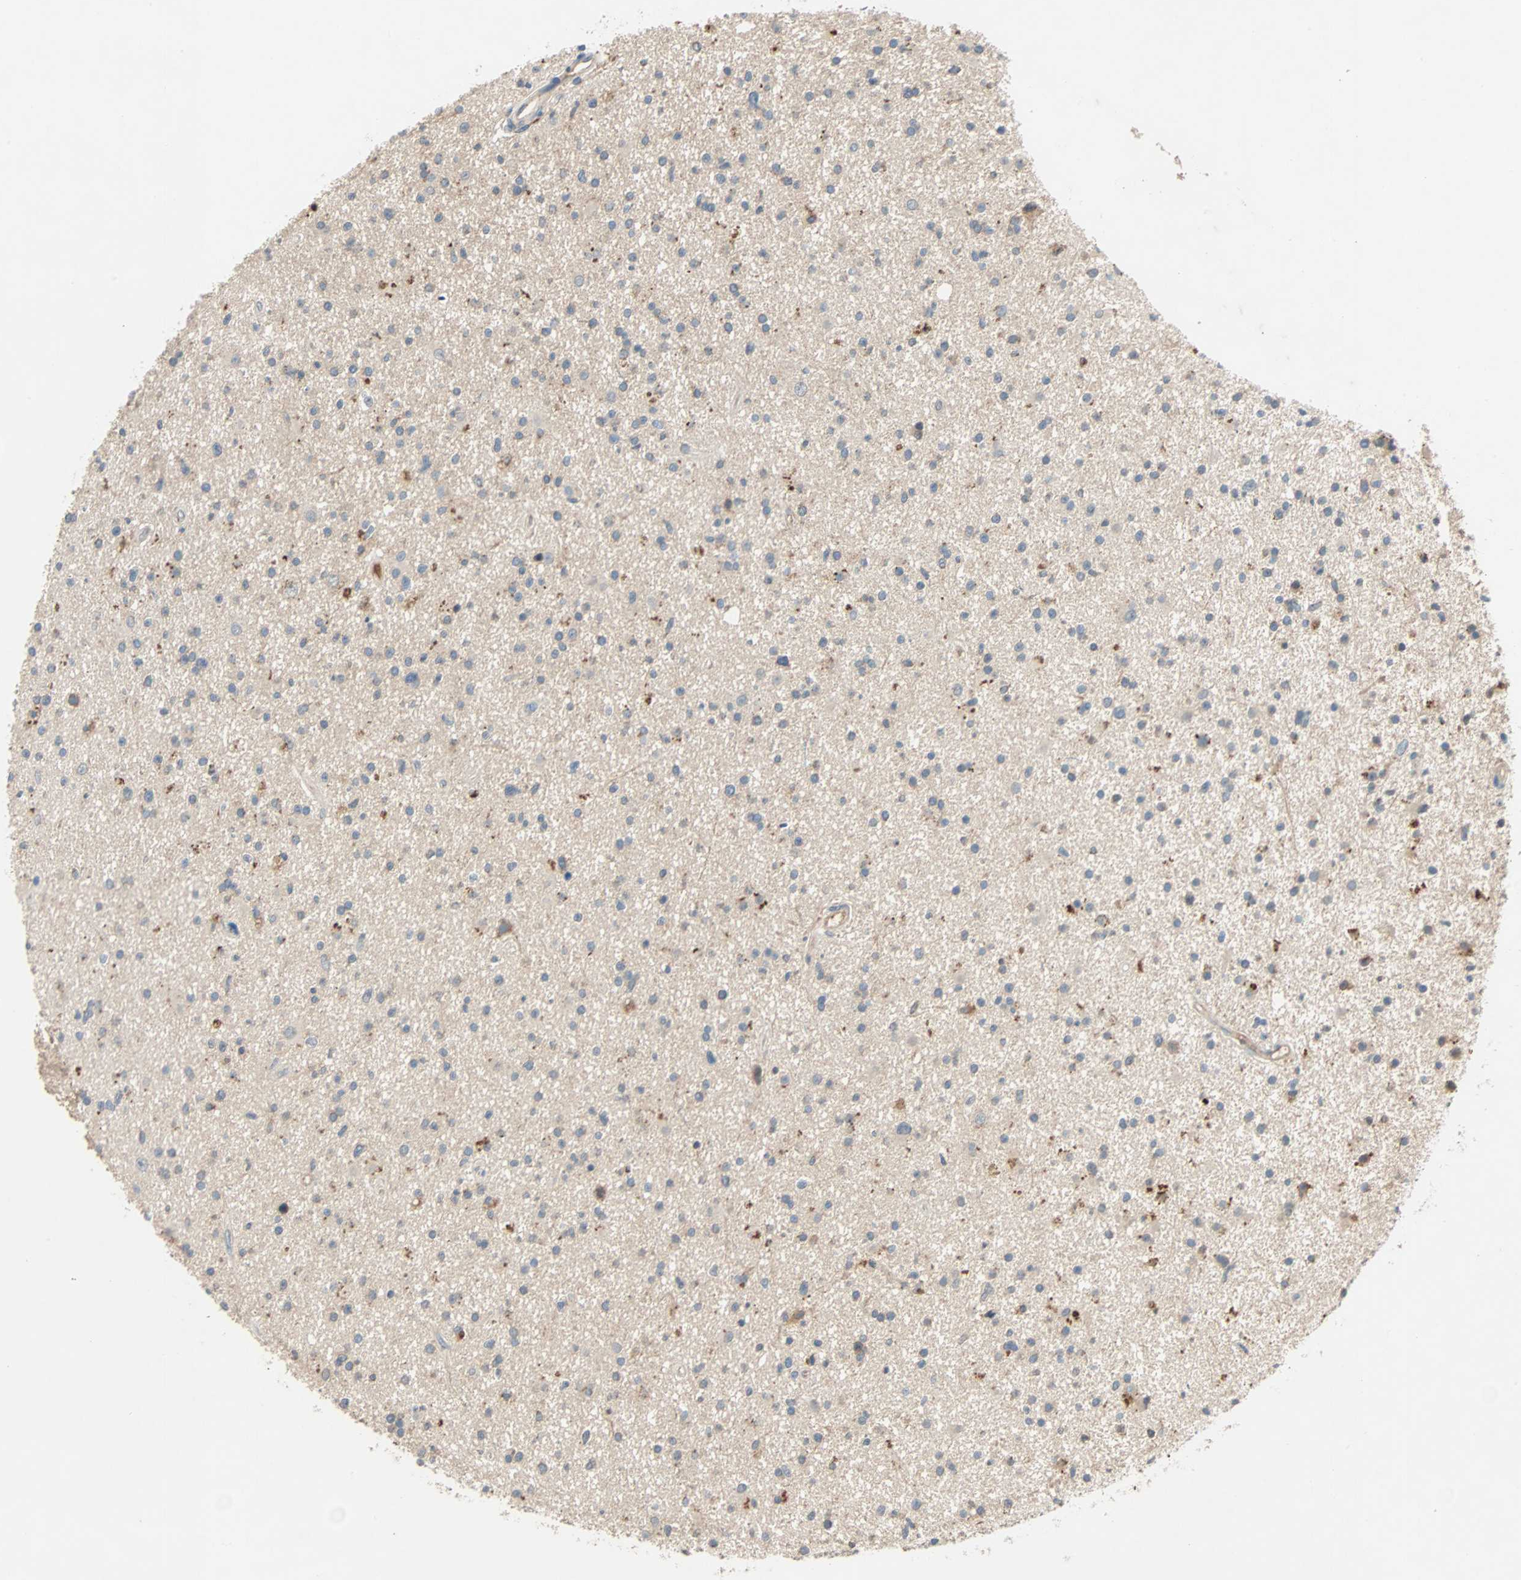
{"staining": {"intensity": "strong", "quantity": "<25%", "location": "cytoplasmic/membranous"}, "tissue": "glioma", "cell_type": "Tumor cells", "image_type": "cancer", "snomed": [{"axis": "morphology", "description": "Glioma, malignant, High grade"}, {"axis": "topography", "description": "Brain"}], "caption": "Glioma stained with DAB (3,3'-diaminobenzidine) immunohistochemistry displays medium levels of strong cytoplasmic/membranous positivity in approximately <25% of tumor cells.", "gene": "XYLT1", "patient": {"sex": "male", "age": 33}}